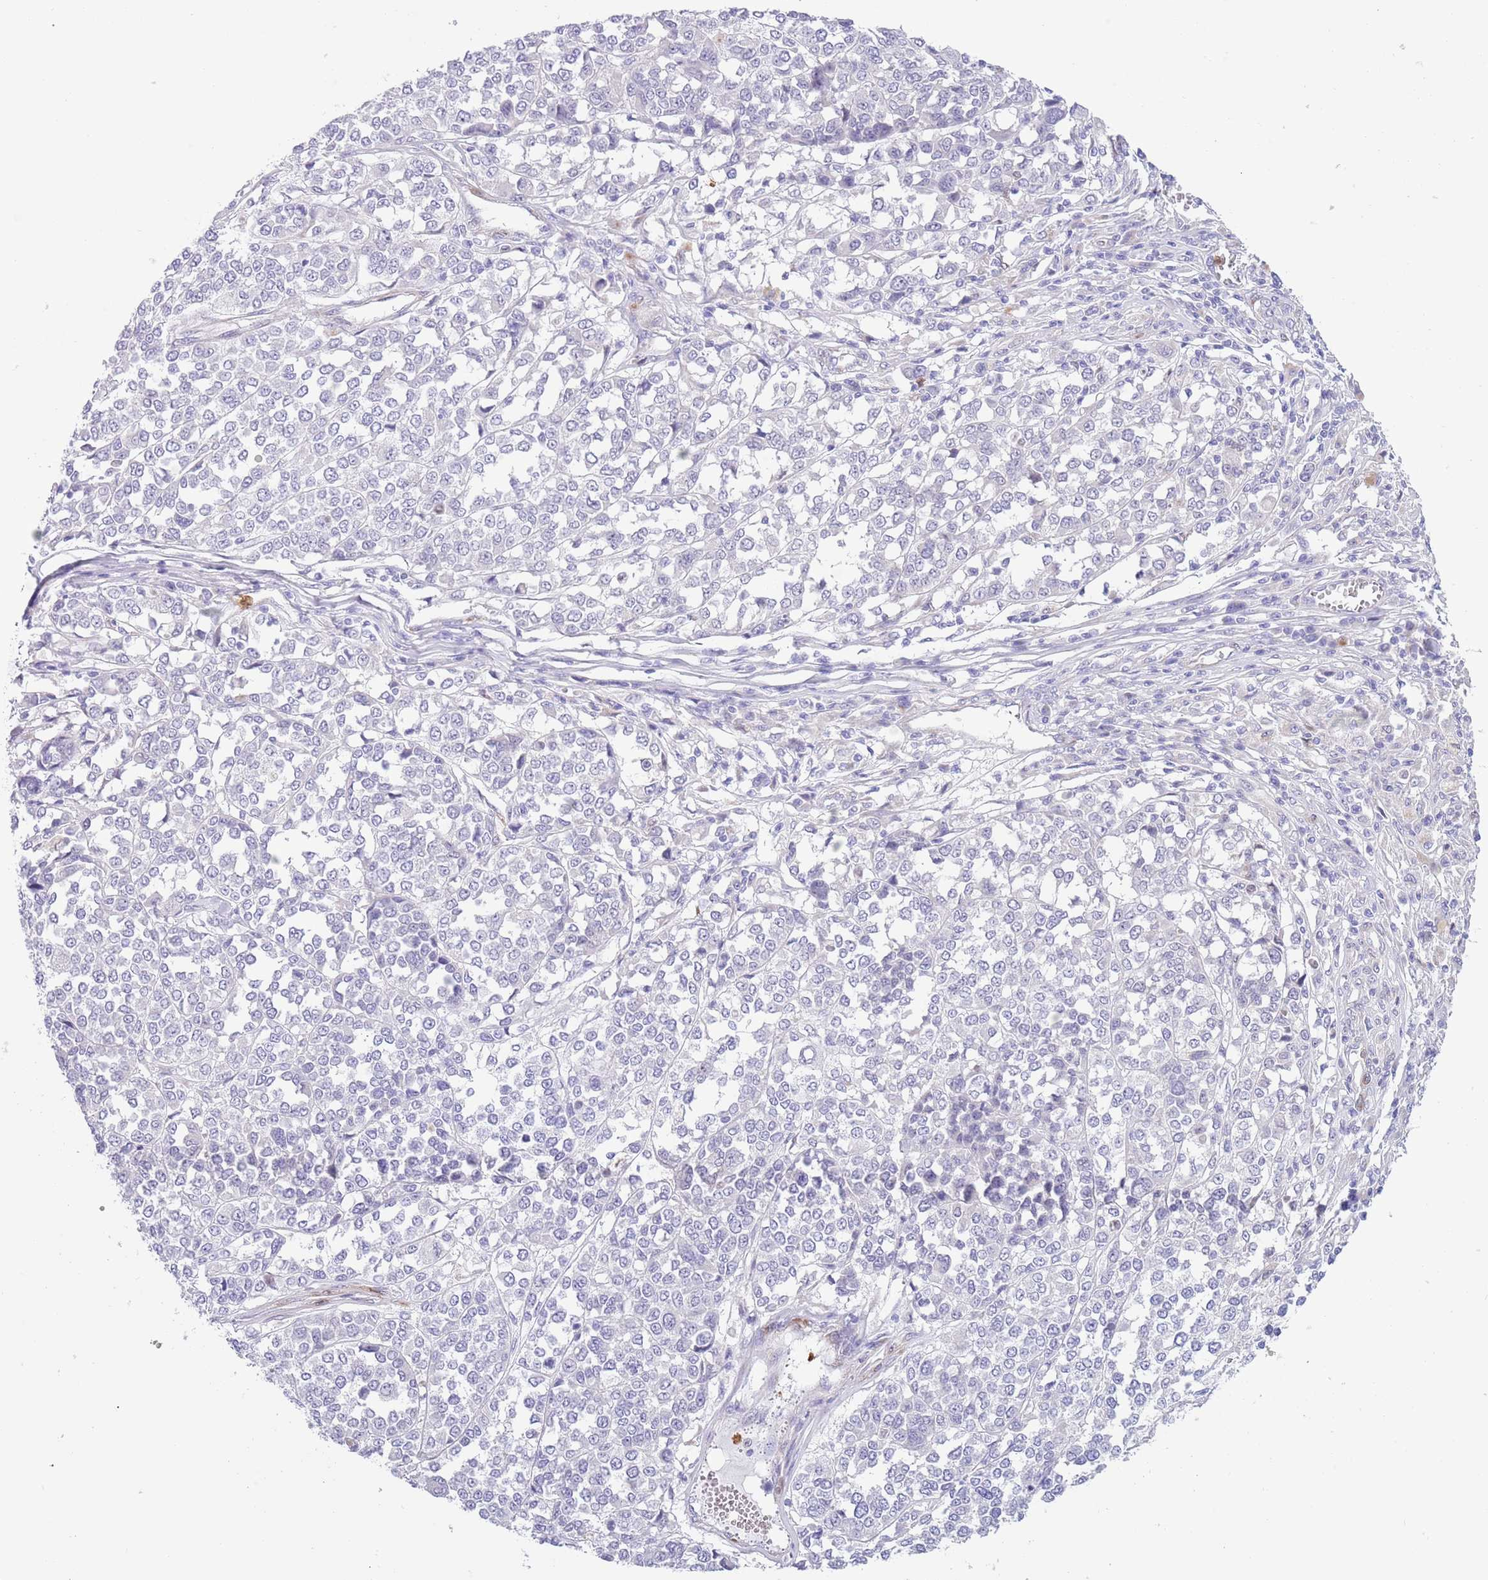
{"staining": {"intensity": "negative", "quantity": "none", "location": "none"}, "tissue": "melanoma", "cell_type": "Tumor cells", "image_type": "cancer", "snomed": [{"axis": "morphology", "description": "Malignant melanoma, Metastatic site"}, {"axis": "topography", "description": "Lymph node"}], "caption": "This micrograph is of melanoma stained with immunohistochemistry (IHC) to label a protein in brown with the nuclei are counter-stained blue. There is no staining in tumor cells.", "gene": "ZFP2", "patient": {"sex": "male", "age": 44}}